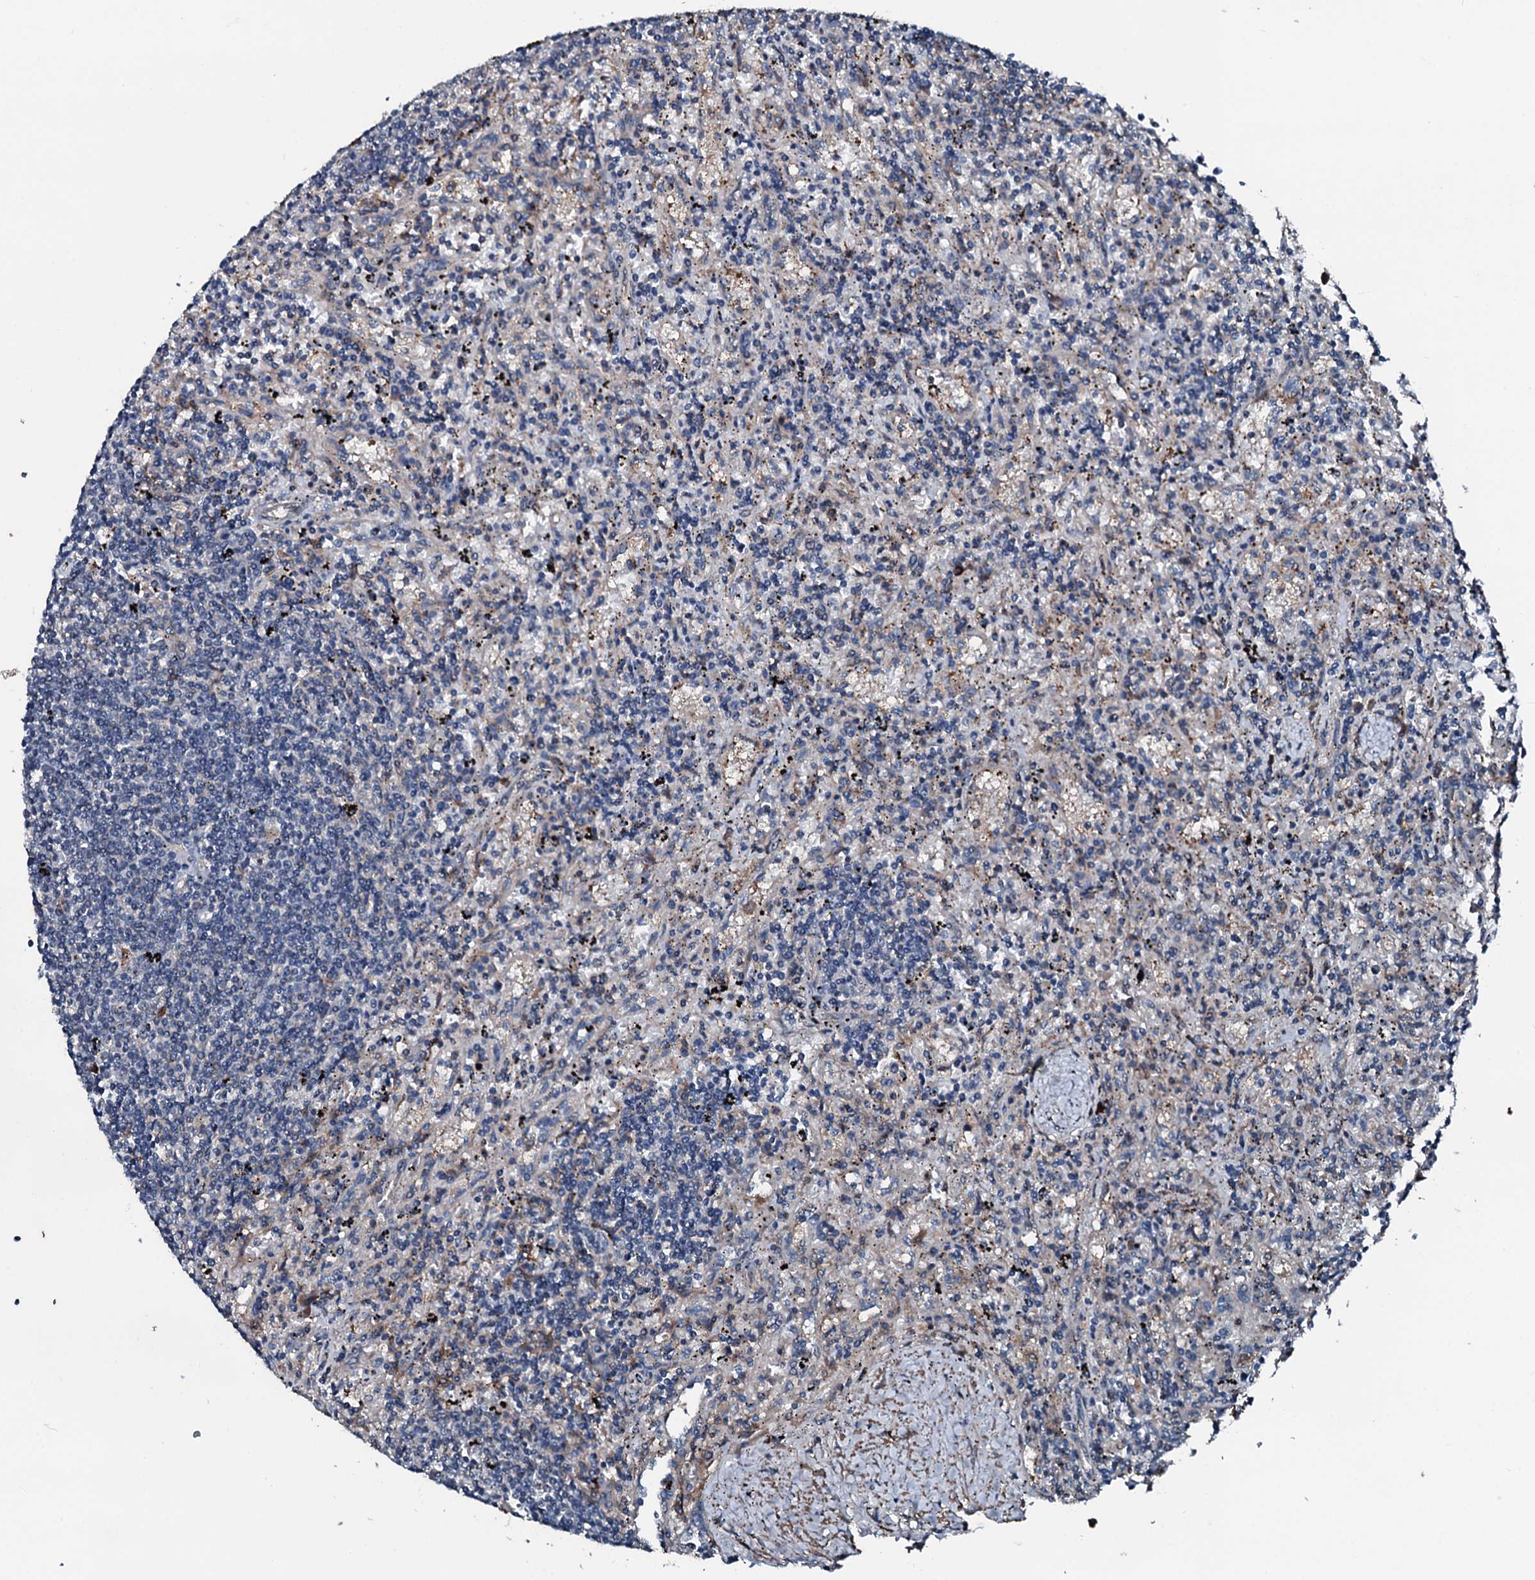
{"staining": {"intensity": "negative", "quantity": "none", "location": "none"}, "tissue": "lymphoma", "cell_type": "Tumor cells", "image_type": "cancer", "snomed": [{"axis": "morphology", "description": "Malignant lymphoma, non-Hodgkin's type, Low grade"}, {"axis": "topography", "description": "Spleen"}], "caption": "An IHC photomicrograph of lymphoma is shown. There is no staining in tumor cells of lymphoma.", "gene": "AARS1", "patient": {"sex": "male", "age": 76}}